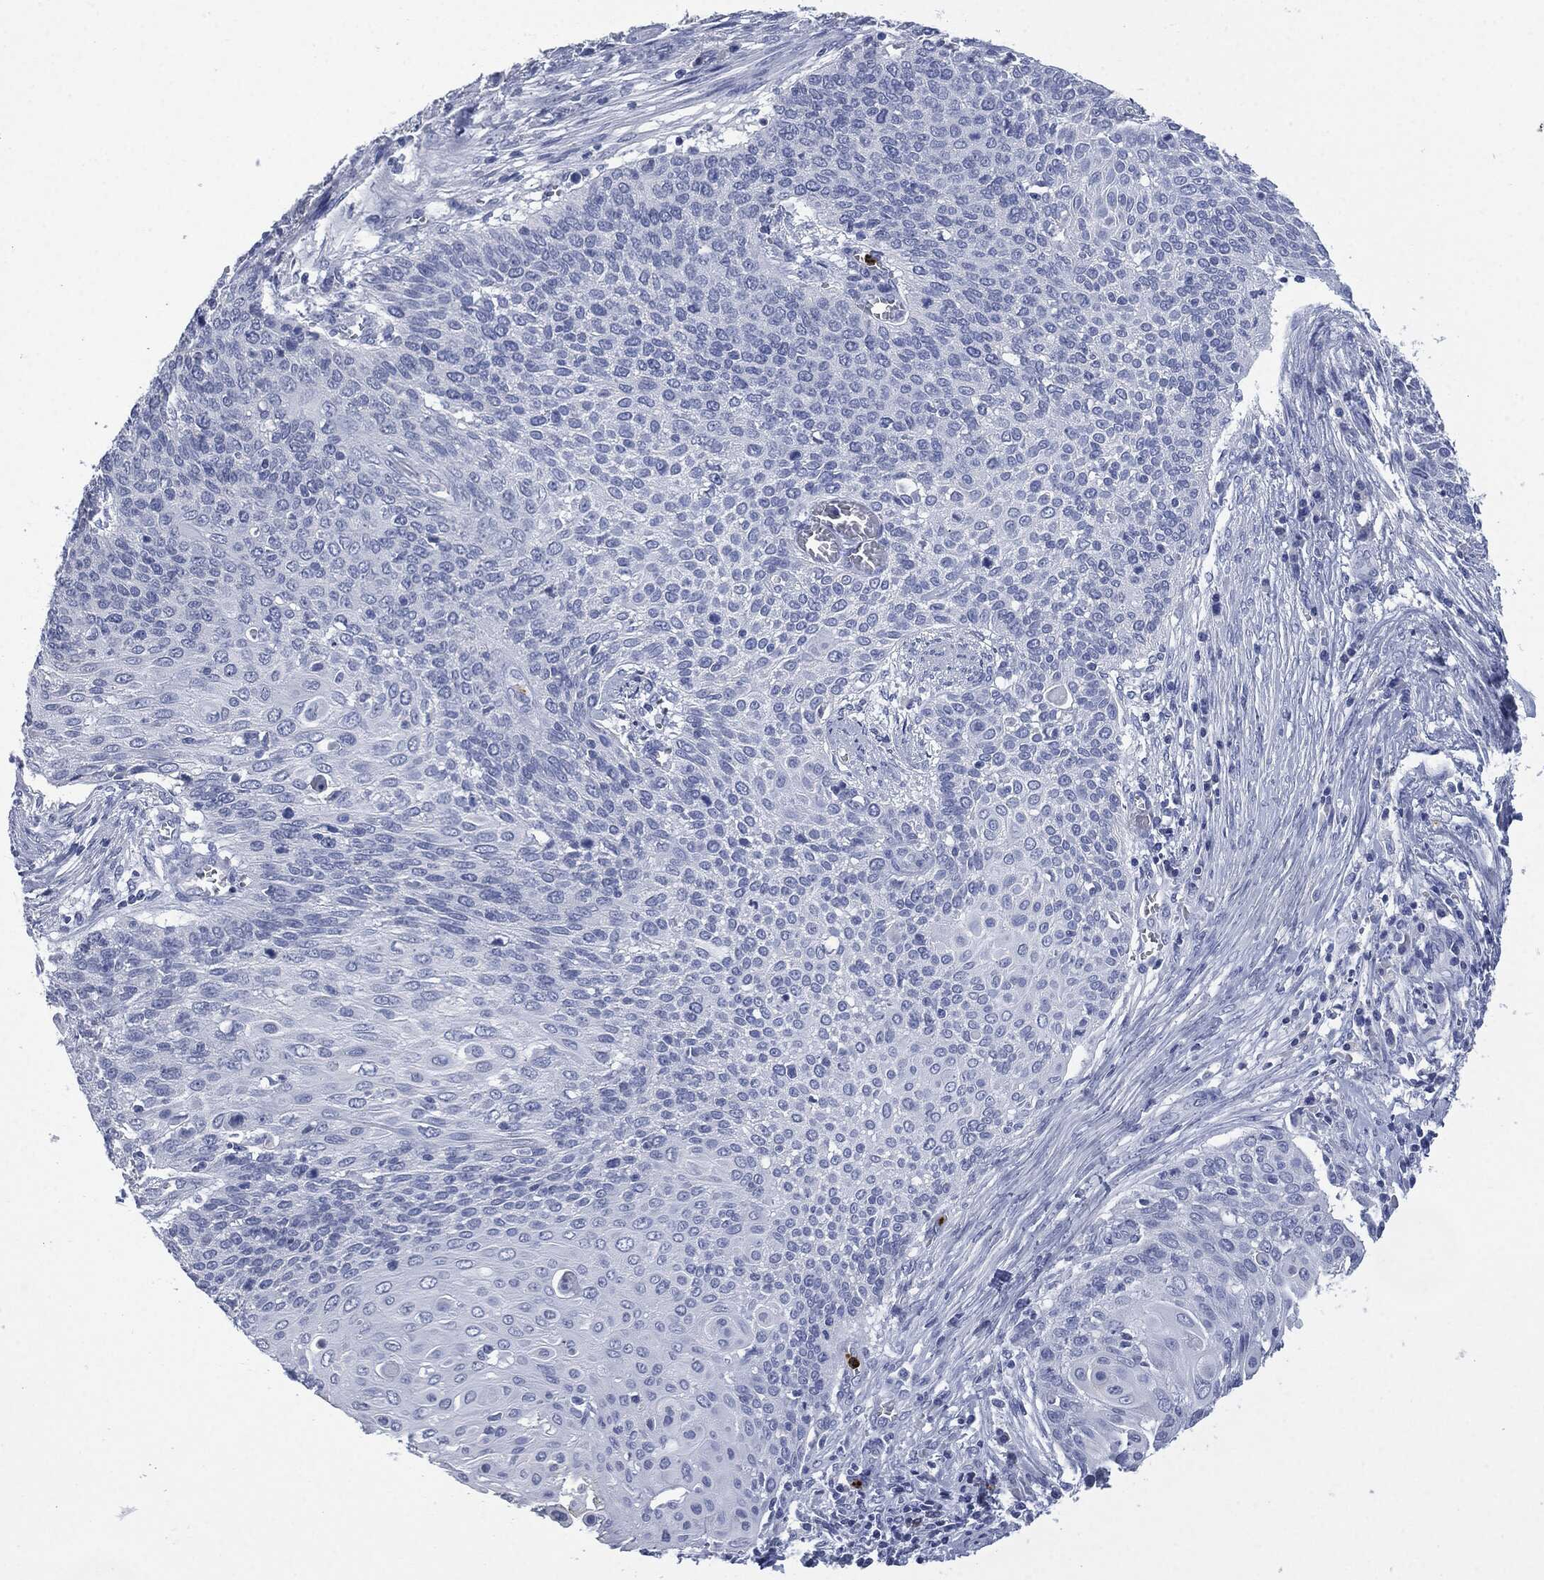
{"staining": {"intensity": "negative", "quantity": "none", "location": "none"}, "tissue": "cervical cancer", "cell_type": "Tumor cells", "image_type": "cancer", "snomed": [{"axis": "morphology", "description": "Squamous cell carcinoma, NOS"}, {"axis": "topography", "description": "Cervix"}], "caption": "Immunohistochemistry micrograph of cervical cancer (squamous cell carcinoma) stained for a protein (brown), which displays no staining in tumor cells.", "gene": "CEACAM8", "patient": {"sex": "female", "age": 39}}